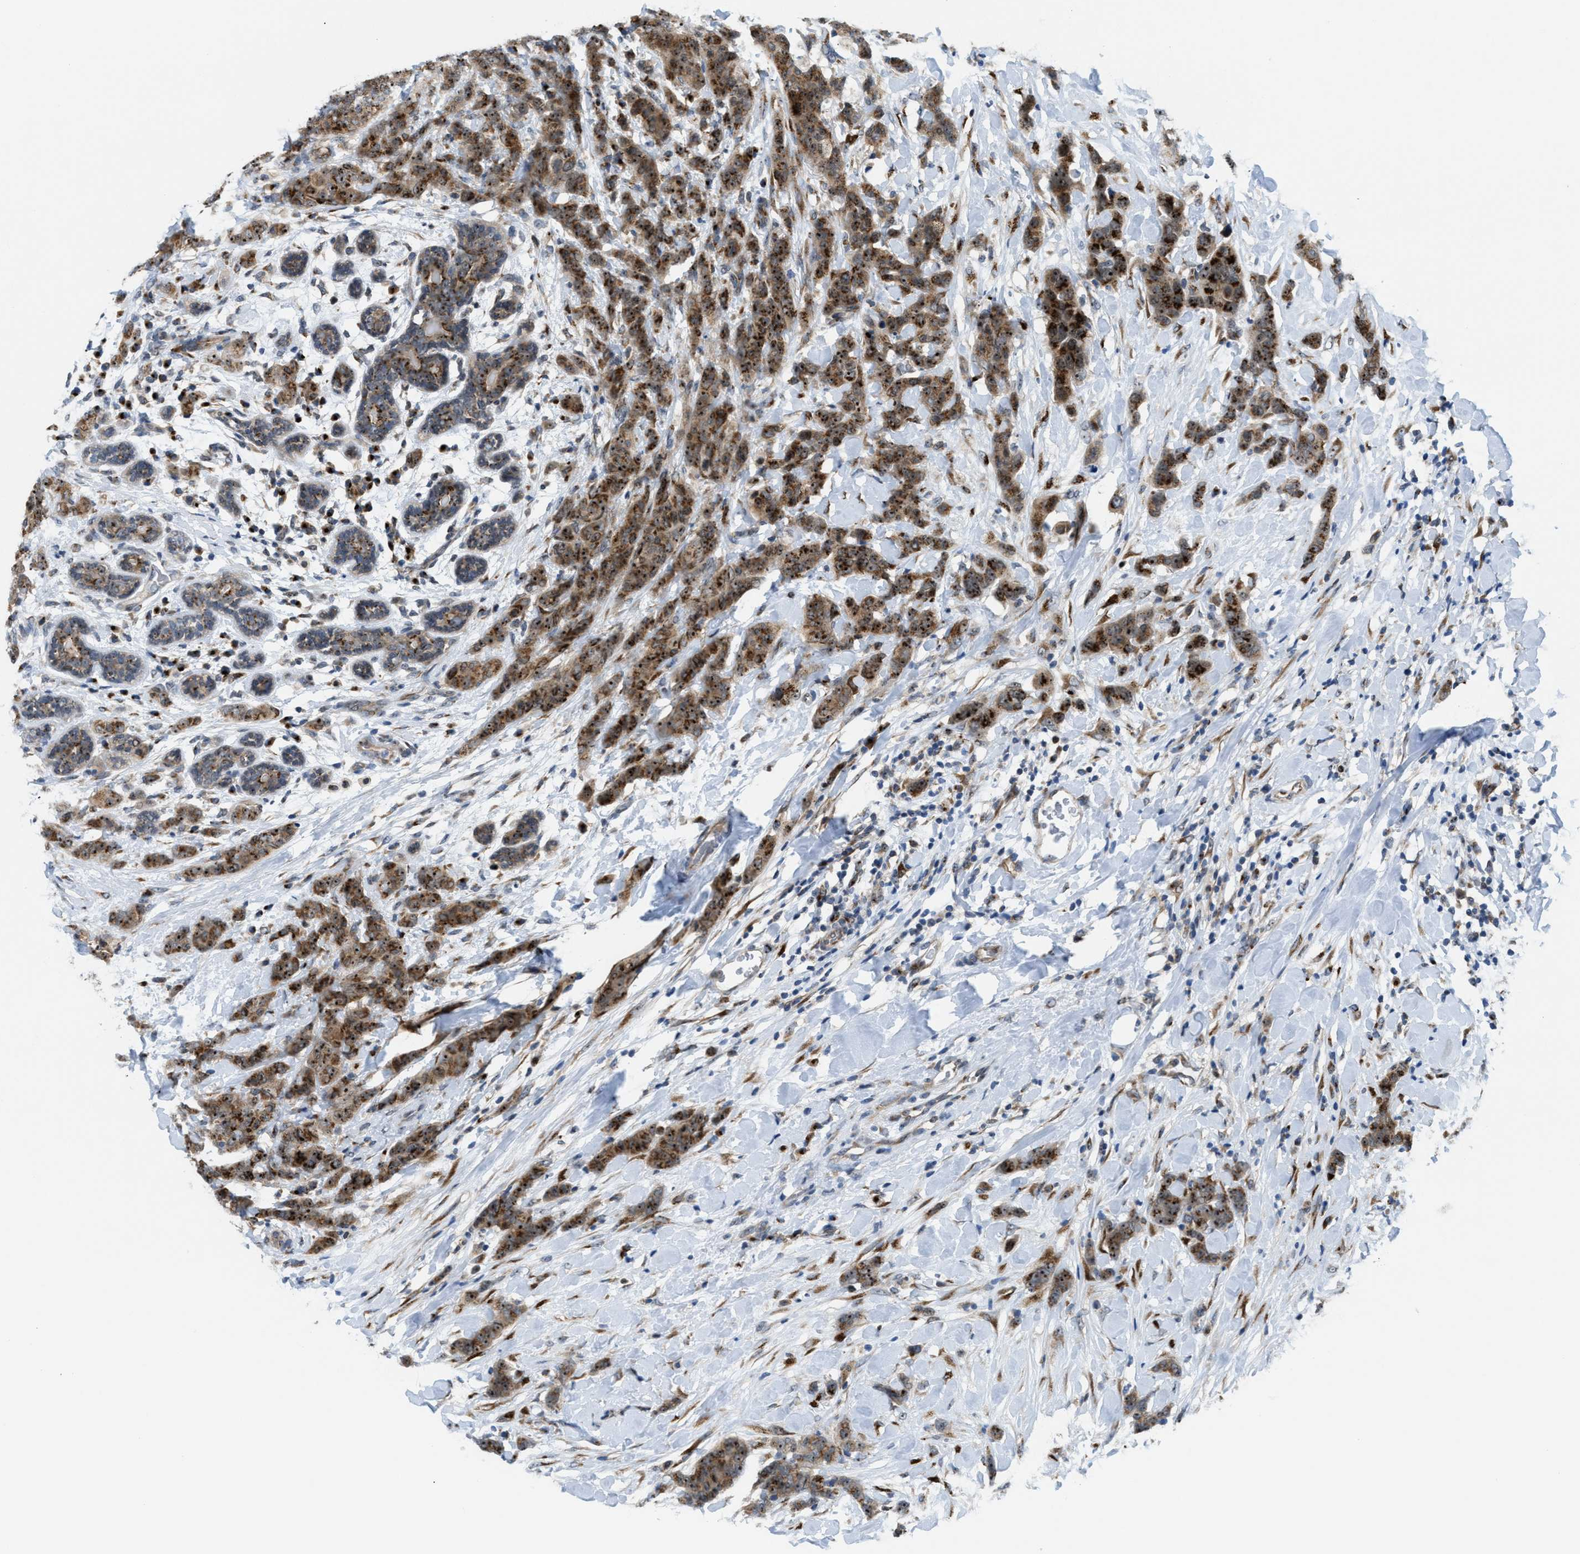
{"staining": {"intensity": "moderate", "quantity": ">75%", "location": "cytoplasmic/membranous,nuclear"}, "tissue": "breast cancer", "cell_type": "Tumor cells", "image_type": "cancer", "snomed": [{"axis": "morphology", "description": "Normal tissue, NOS"}, {"axis": "morphology", "description": "Duct carcinoma"}, {"axis": "topography", "description": "Breast"}], "caption": "Immunohistochemical staining of infiltrating ductal carcinoma (breast) shows moderate cytoplasmic/membranous and nuclear protein positivity in approximately >75% of tumor cells. (Brightfield microscopy of DAB IHC at high magnification).", "gene": "SLC38A10", "patient": {"sex": "female", "age": 40}}